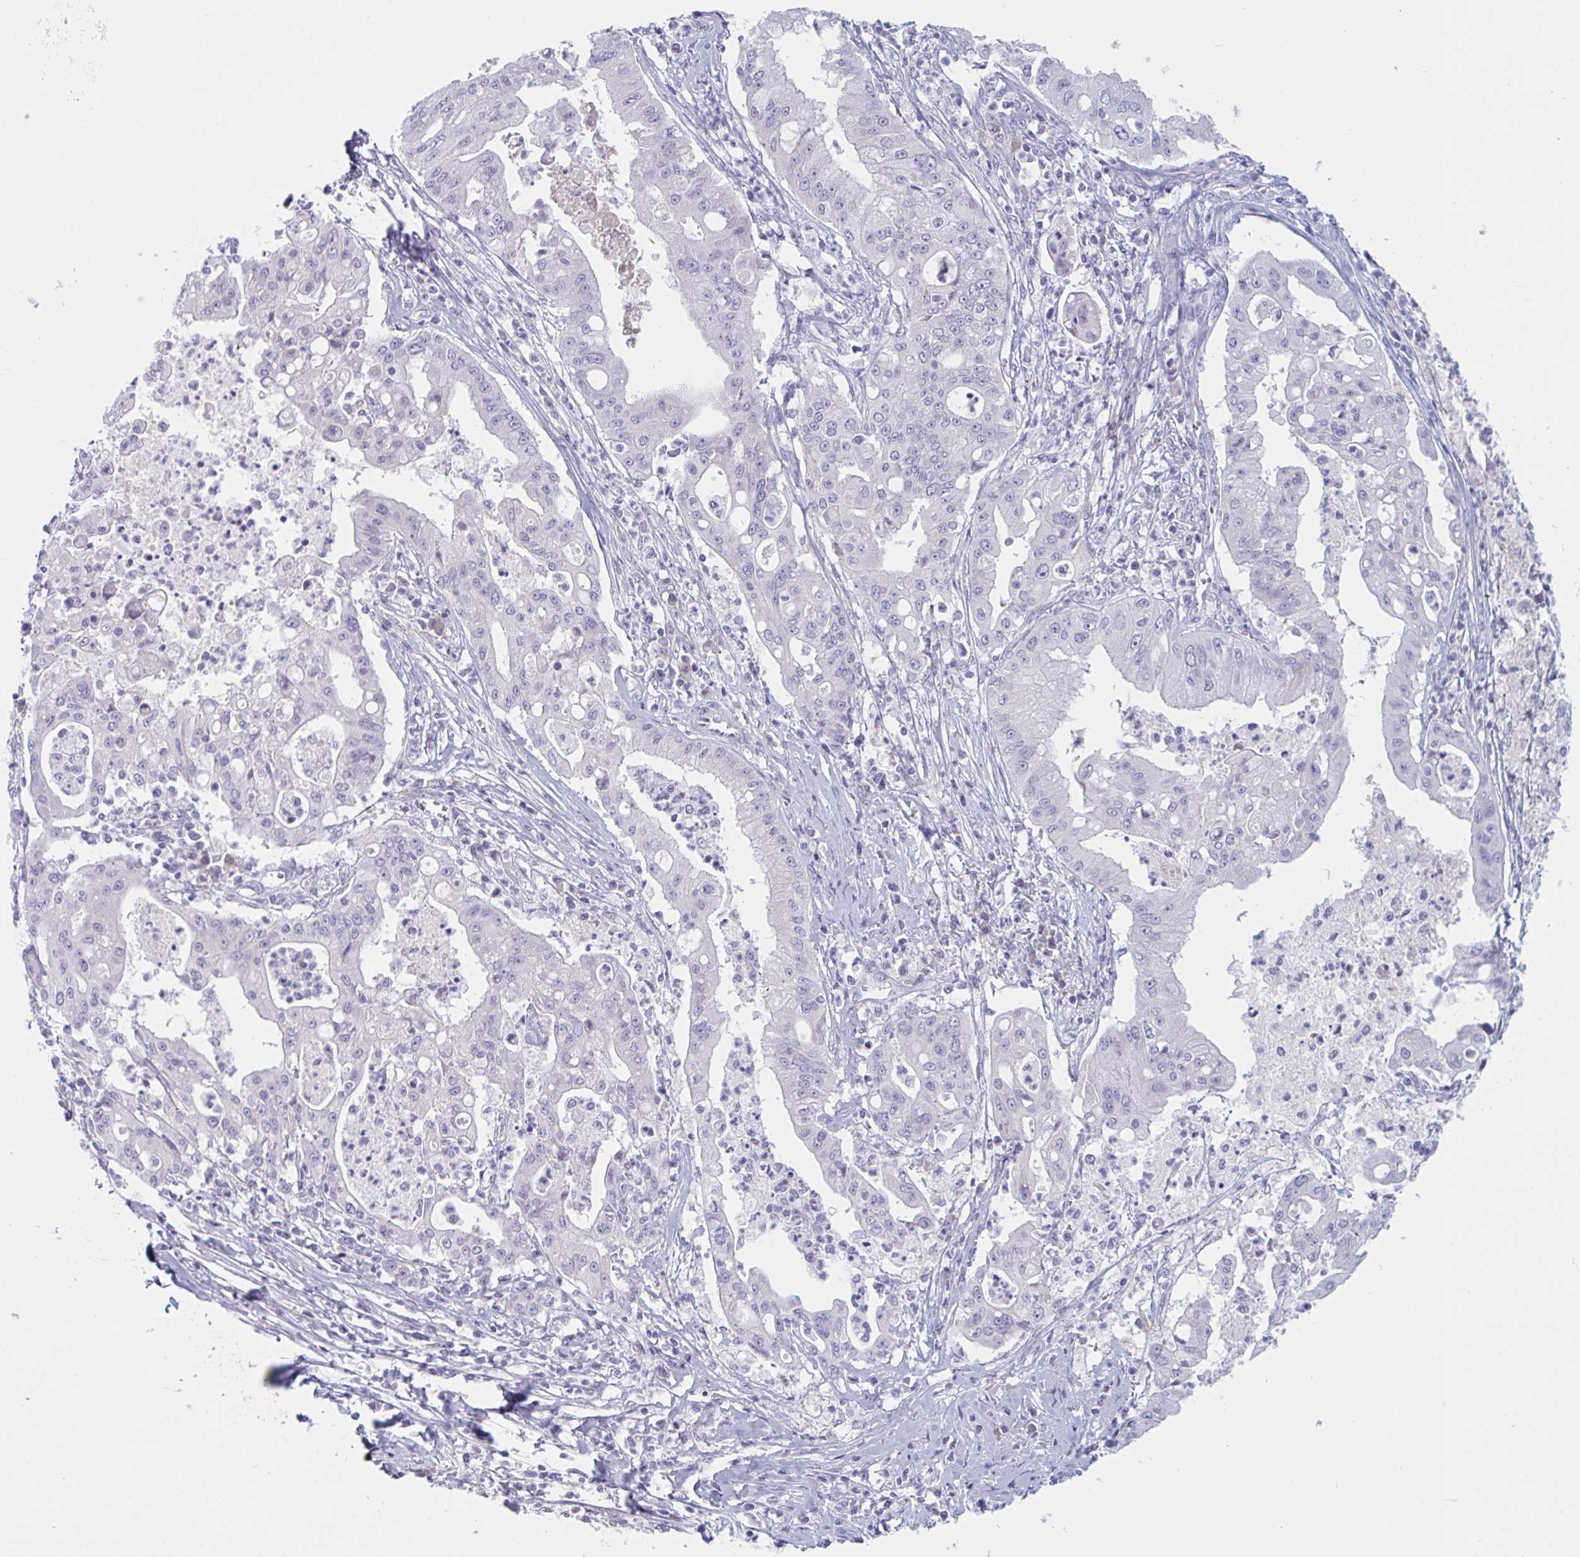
{"staining": {"intensity": "negative", "quantity": "none", "location": "none"}, "tissue": "ovarian cancer", "cell_type": "Tumor cells", "image_type": "cancer", "snomed": [{"axis": "morphology", "description": "Cystadenocarcinoma, mucinous, NOS"}, {"axis": "topography", "description": "Ovary"}], "caption": "High power microscopy micrograph of an IHC photomicrograph of ovarian cancer (mucinous cystadenocarcinoma), revealing no significant positivity in tumor cells.", "gene": "HSD11B2", "patient": {"sex": "female", "age": 70}}